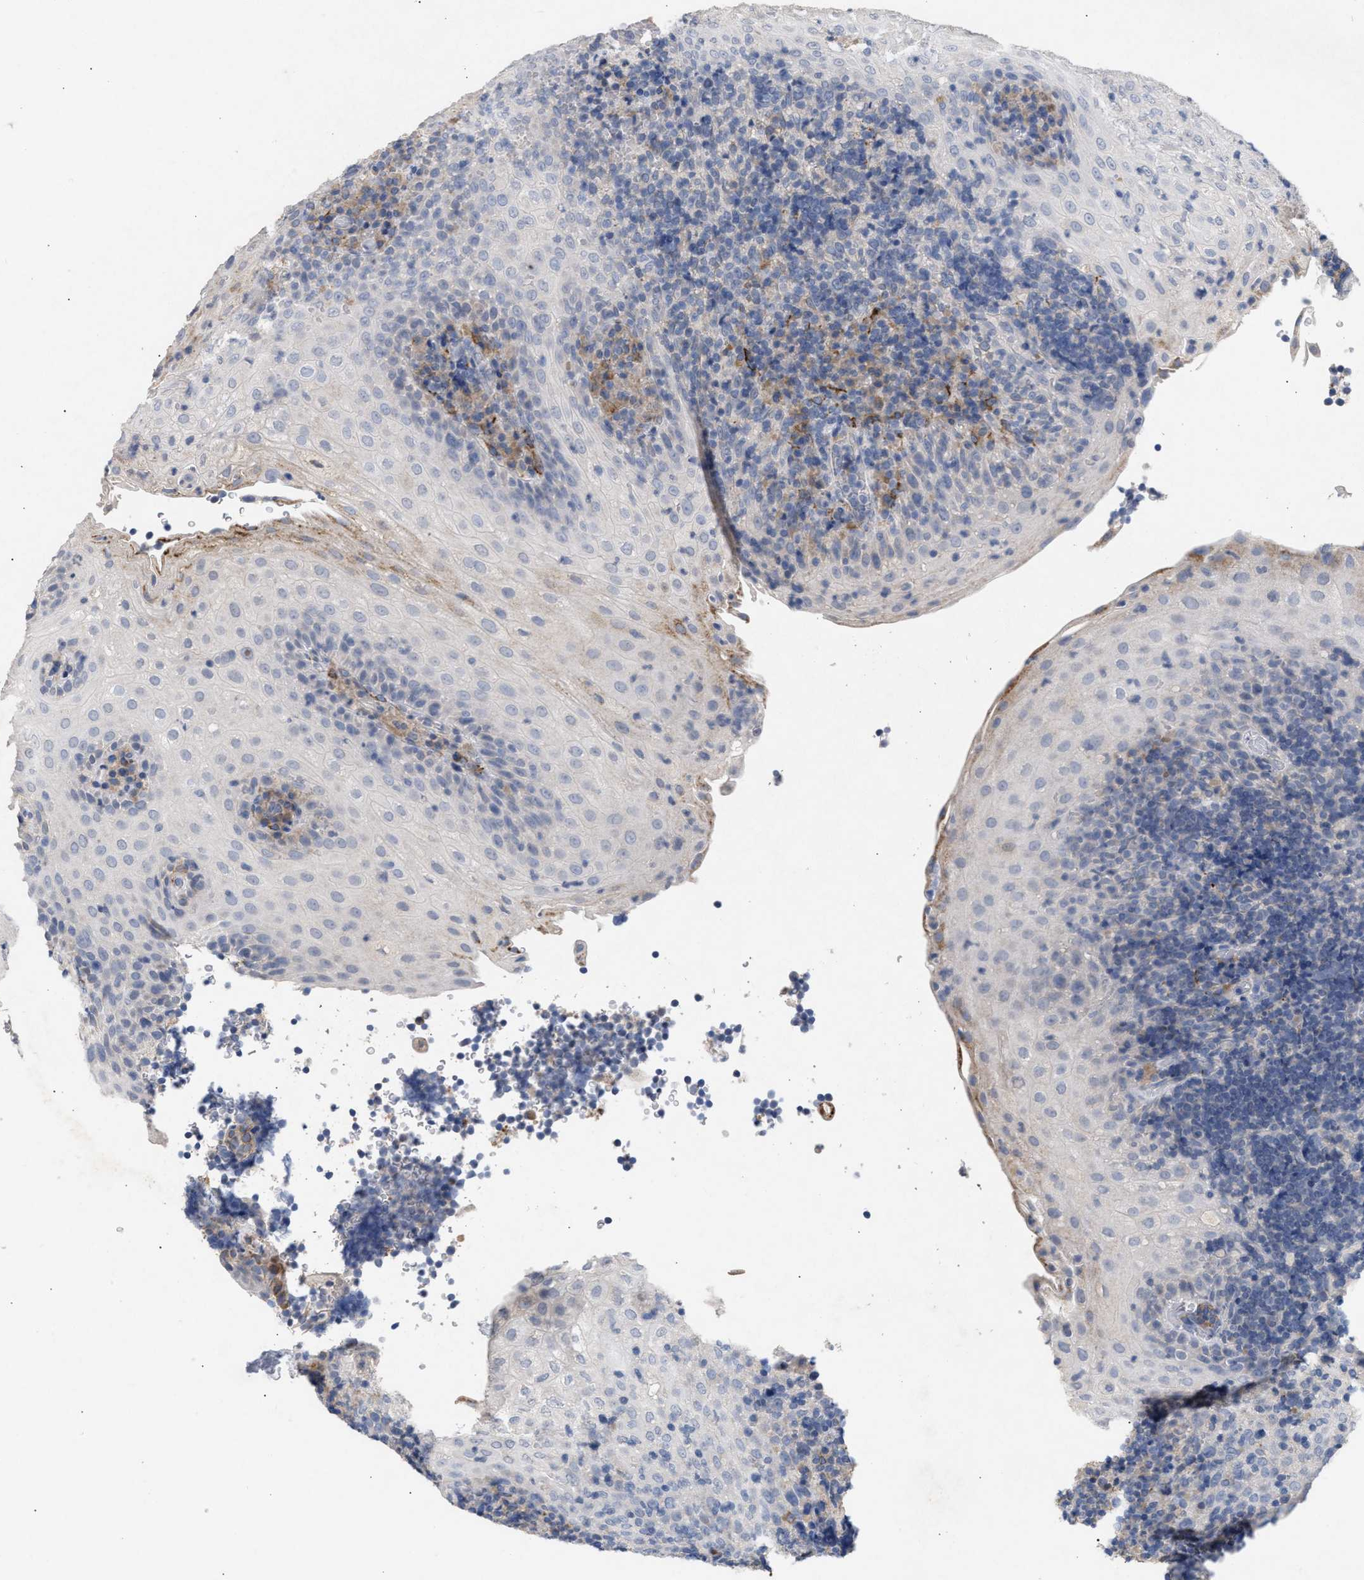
{"staining": {"intensity": "moderate", "quantity": "<25%", "location": "cytoplasmic/membranous"}, "tissue": "tonsil", "cell_type": "Germinal center cells", "image_type": "normal", "snomed": [{"axis": "morphology", "description": "Normal tissue, NOS"}, {"axis": "topography", "description": "Tonsil"}], "caption": "Immunohistochemical staining of benign tonsil displays low levels of moderate cytoplasmic/membranous expression in about <25% of germinal center cells.", "gene": "SELENOM", "patient": {"sex": "male", "age": 37}}